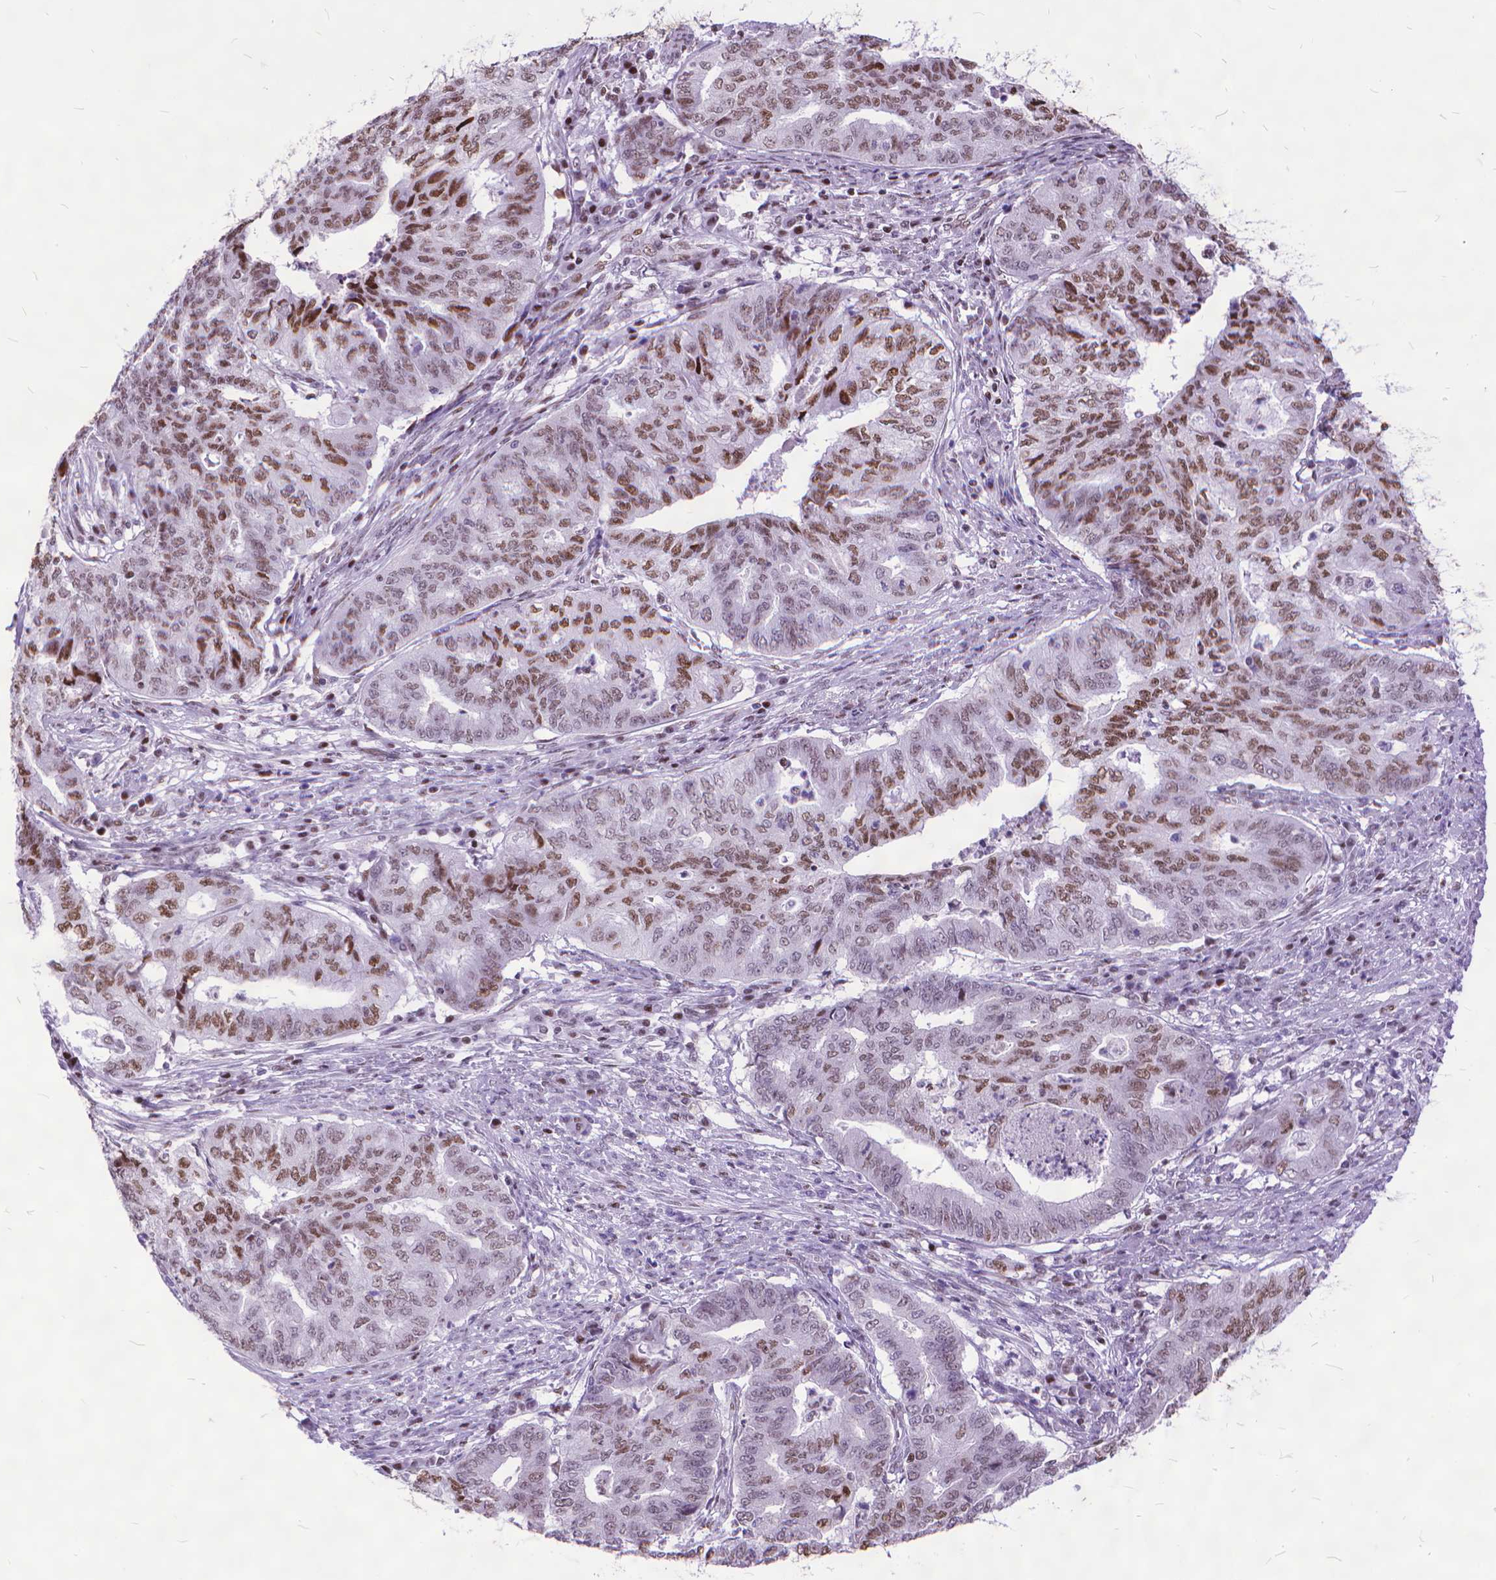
{"staining": {"intensity": "moderate", "quantity": ">75%", "location": "nuclear"}, "tissue": "endometrial cancer", "cell_type": "Tumor cells", "image_type": "cancer", "snomed": [{"axis": "morphology", "description": "Adenocarcinoma, NOS"}, {"axis": "topography", "description": "Endometrium"}], "caption": "Endometrial cancer stained with a brown dye demonstrates moderate nuclear positive positivity in about >75% of tumor cells.", "gene": "POLE4", "patient": {"sex": "female", "age": 79}}